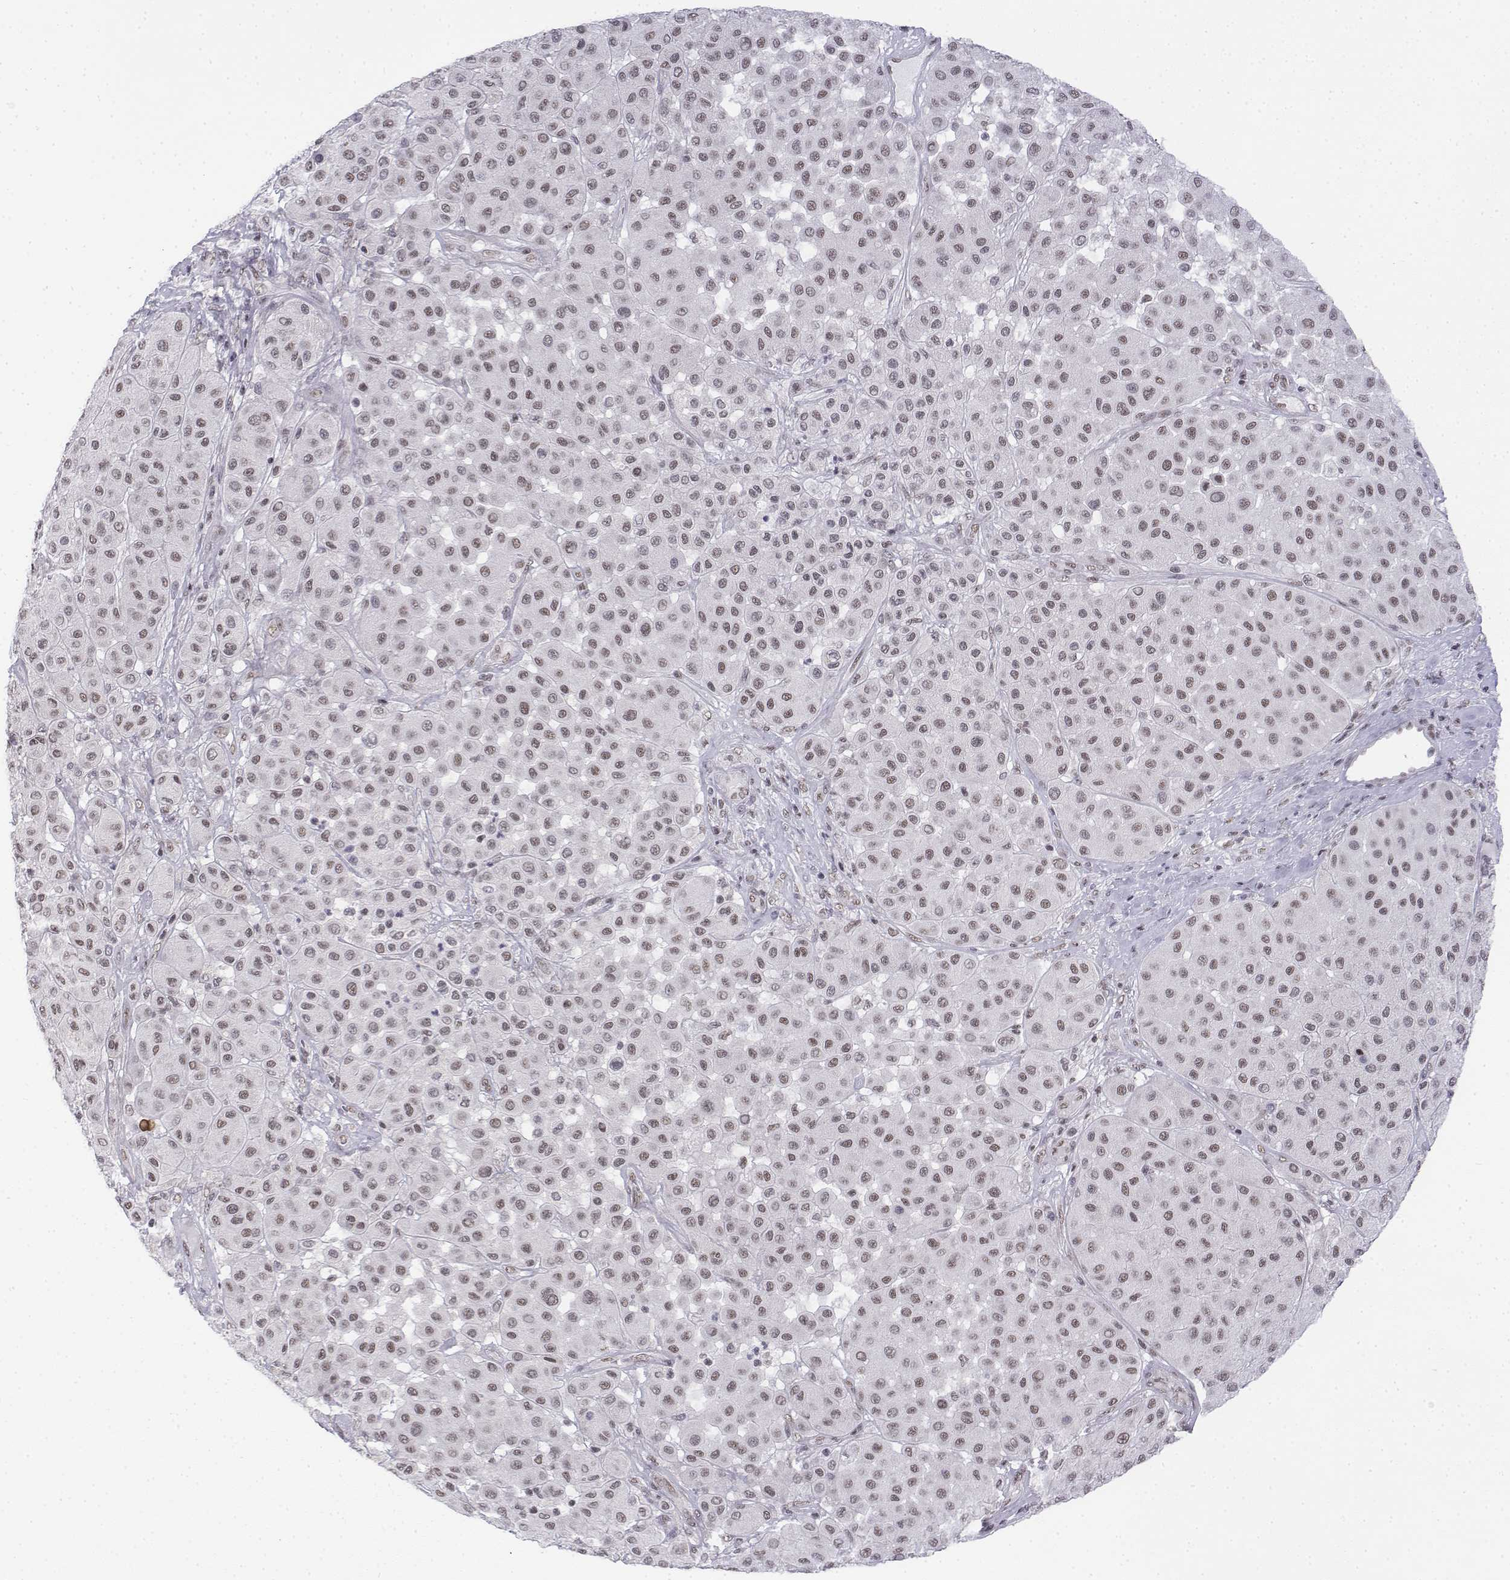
{"staining": {"intensity": "weak", "quantity": ">75%", "location": "nuclear"}, "tissue": "melanoma", "cell_type": "Tumor cells", "image_type": "cancer", "snomed": [{"axis": "morphology", "description": "Malignant melanoma, Metastatic site"}, {"axis": "topography", "description": "Smooth muscle"}], "caption": "There is low levels of weak nuclear staining in tumor cells of melanoma, as demonstrated by immunohistochemical staining (brown color).", "gene": "SETD1A", "patient": {"sex": "male", "age": 41}}